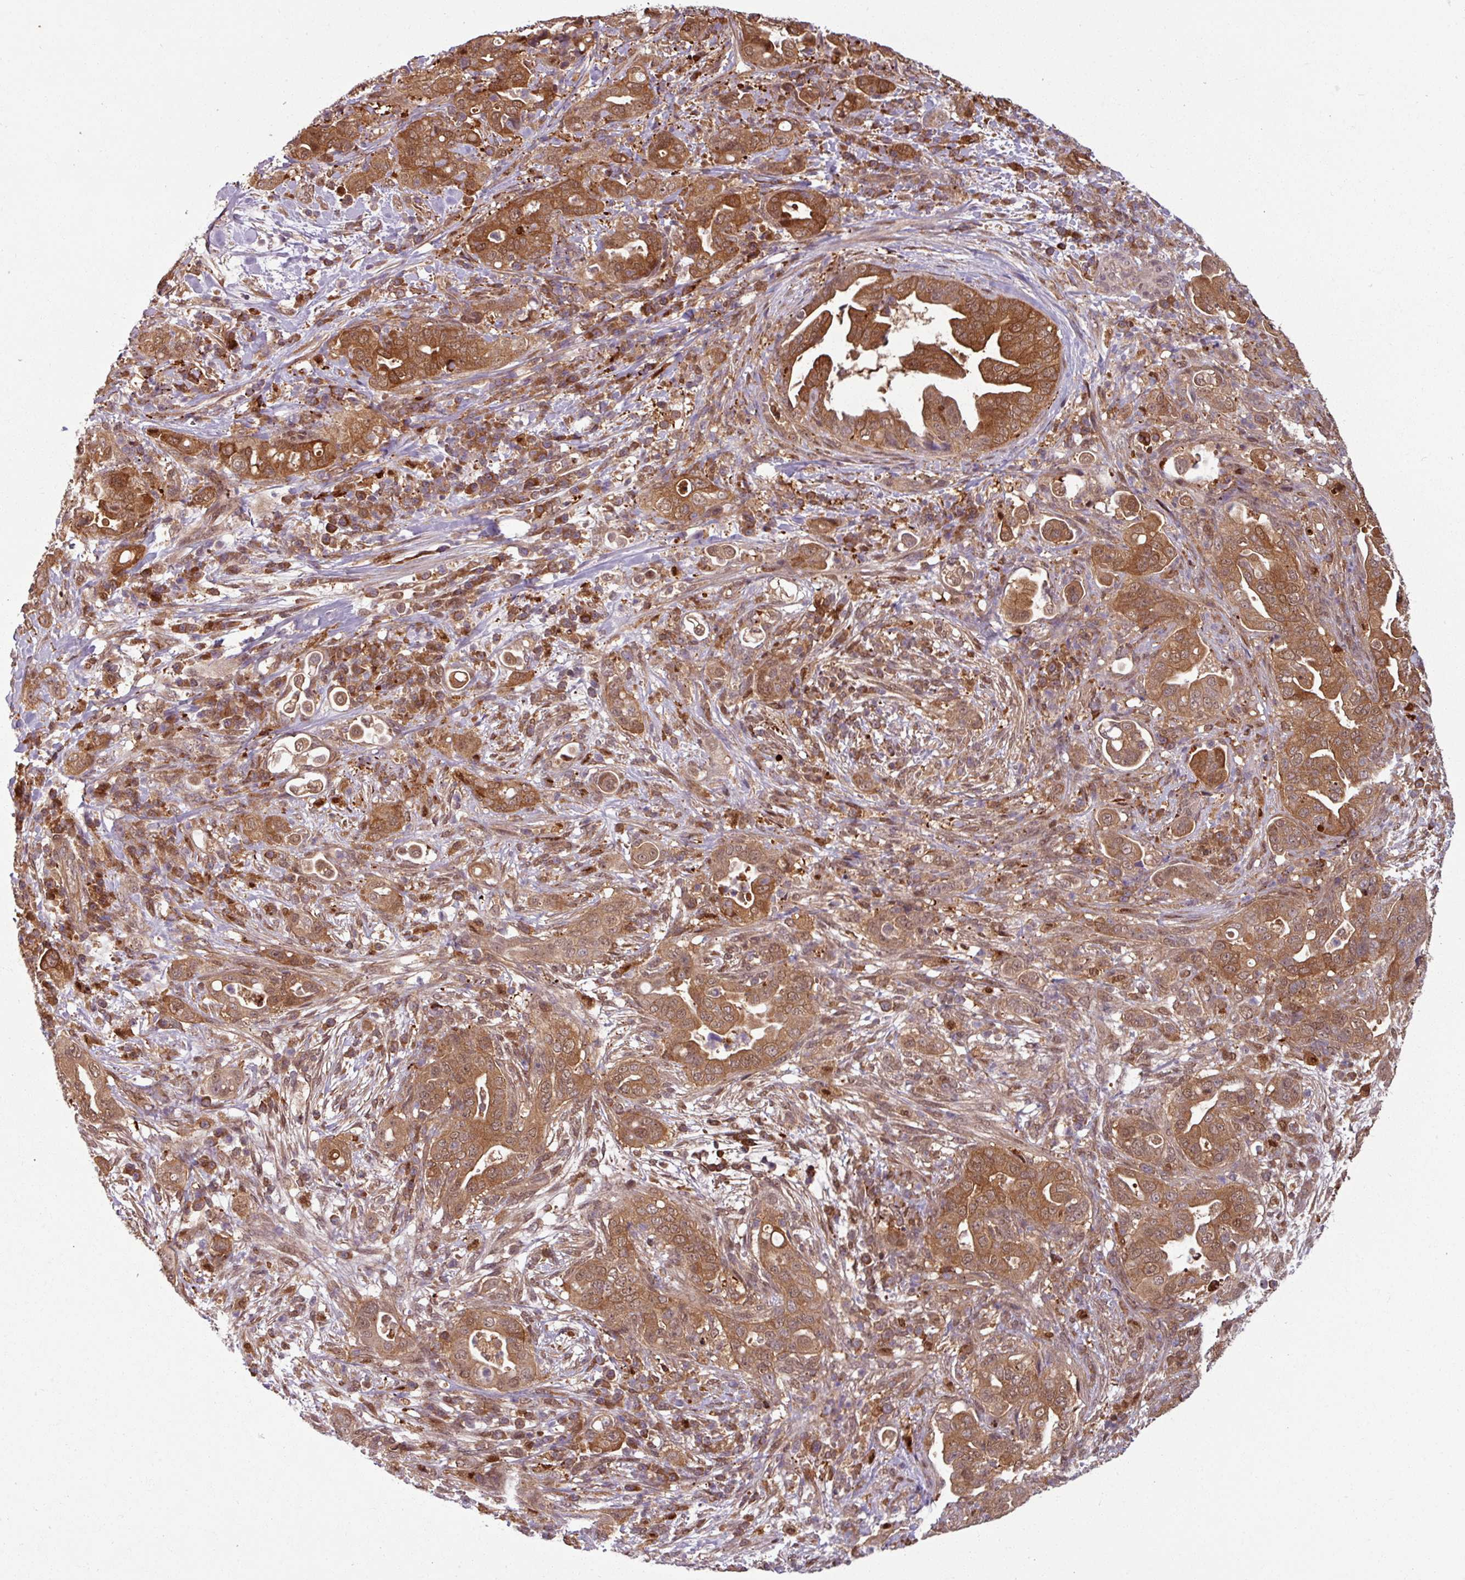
{"staining": {"intensity": "moderate", "quantity": ">75%", "location": "cytoplasmic/membranous,nuclear"}, "tissue": "pancreatic cancer", "cell_type": "Tumor cells", "image_type": "cancer", "snomed": [{"axis": "morphology", "description": "Normal tissue, NOS"}, {"axis": "morphology", "description": "Adenocarcinoma, NOS"}, {"axis": "topography", "description": "Lymph node"}, {"axis": "topography", "description": "Pancreas"}], "caption": "Pancreatic cancer tissue demonstrates moderate cytoplasmic/membranous and nuclear staining in approximately >75% of tumor cells, visualized by immunohistochemistry.", "gene": "KCTD11", "patient": {"sex": "female", "age": 67}}